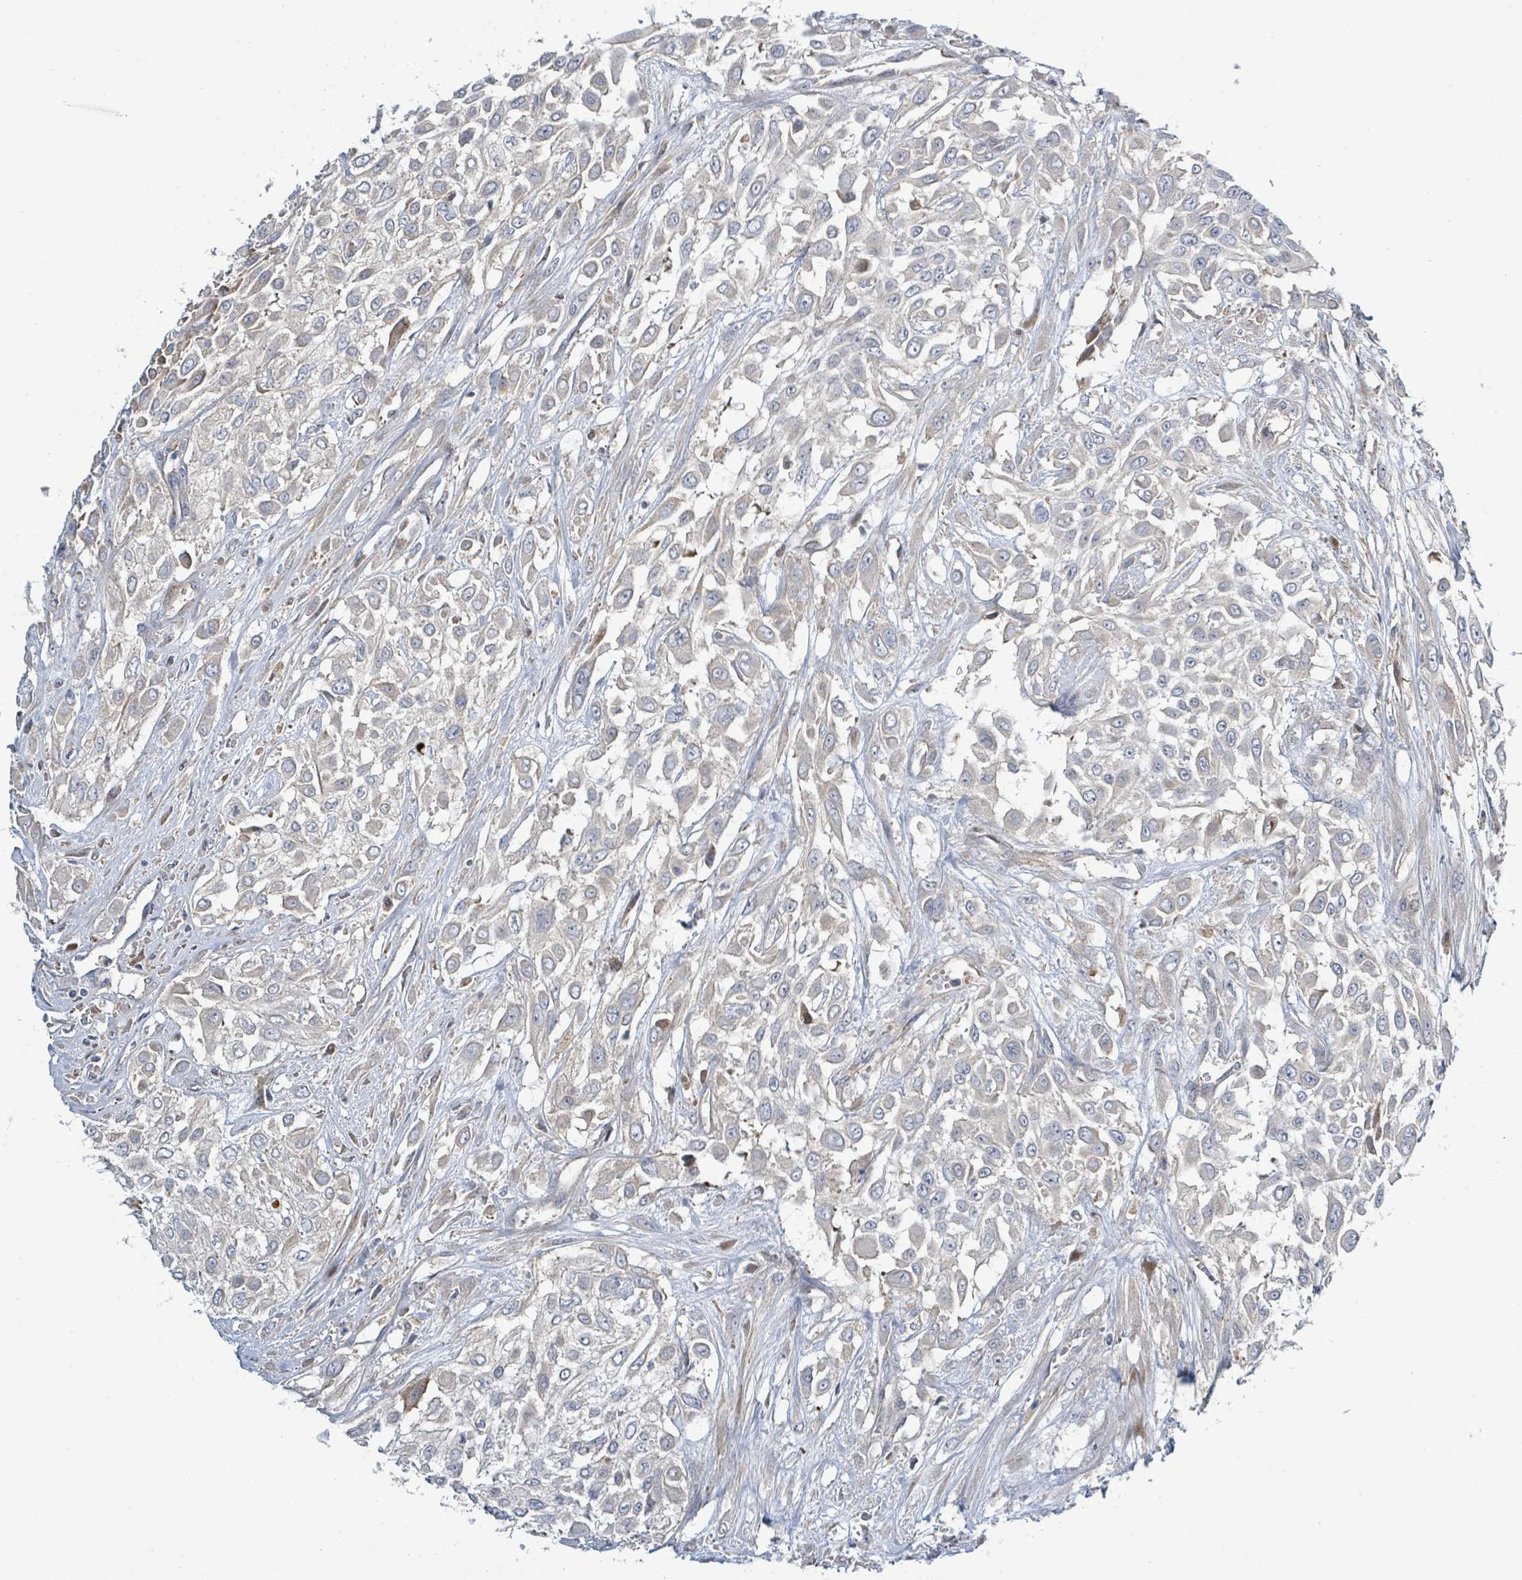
{"staining": {"intensity": "negative", "quantity": "none", "location": "none"}, "tissue": "urothelial cancer", "cell_type": "Tumor cells", "image_type": "cancer", "snomed": [{"axis": "morphology", "description": "Urothelial carcinoma, High grade"}, {"axis": "topography", "description": "Urinary bladder"}], "caption": "High magnification brightfield microscopy of urothelial carcinoma (high-grade) stained with DAB (3,3'-diaminobenzidine) (brown) and counterstained with hematoxylin (blue): tumor cells show no significant staining. (Brightfield microscopy of DAB immunohistochemistry (IHC) at high magnification).", "gene": "CFAP210", "patient": {"sex": "male", "age": 57}}